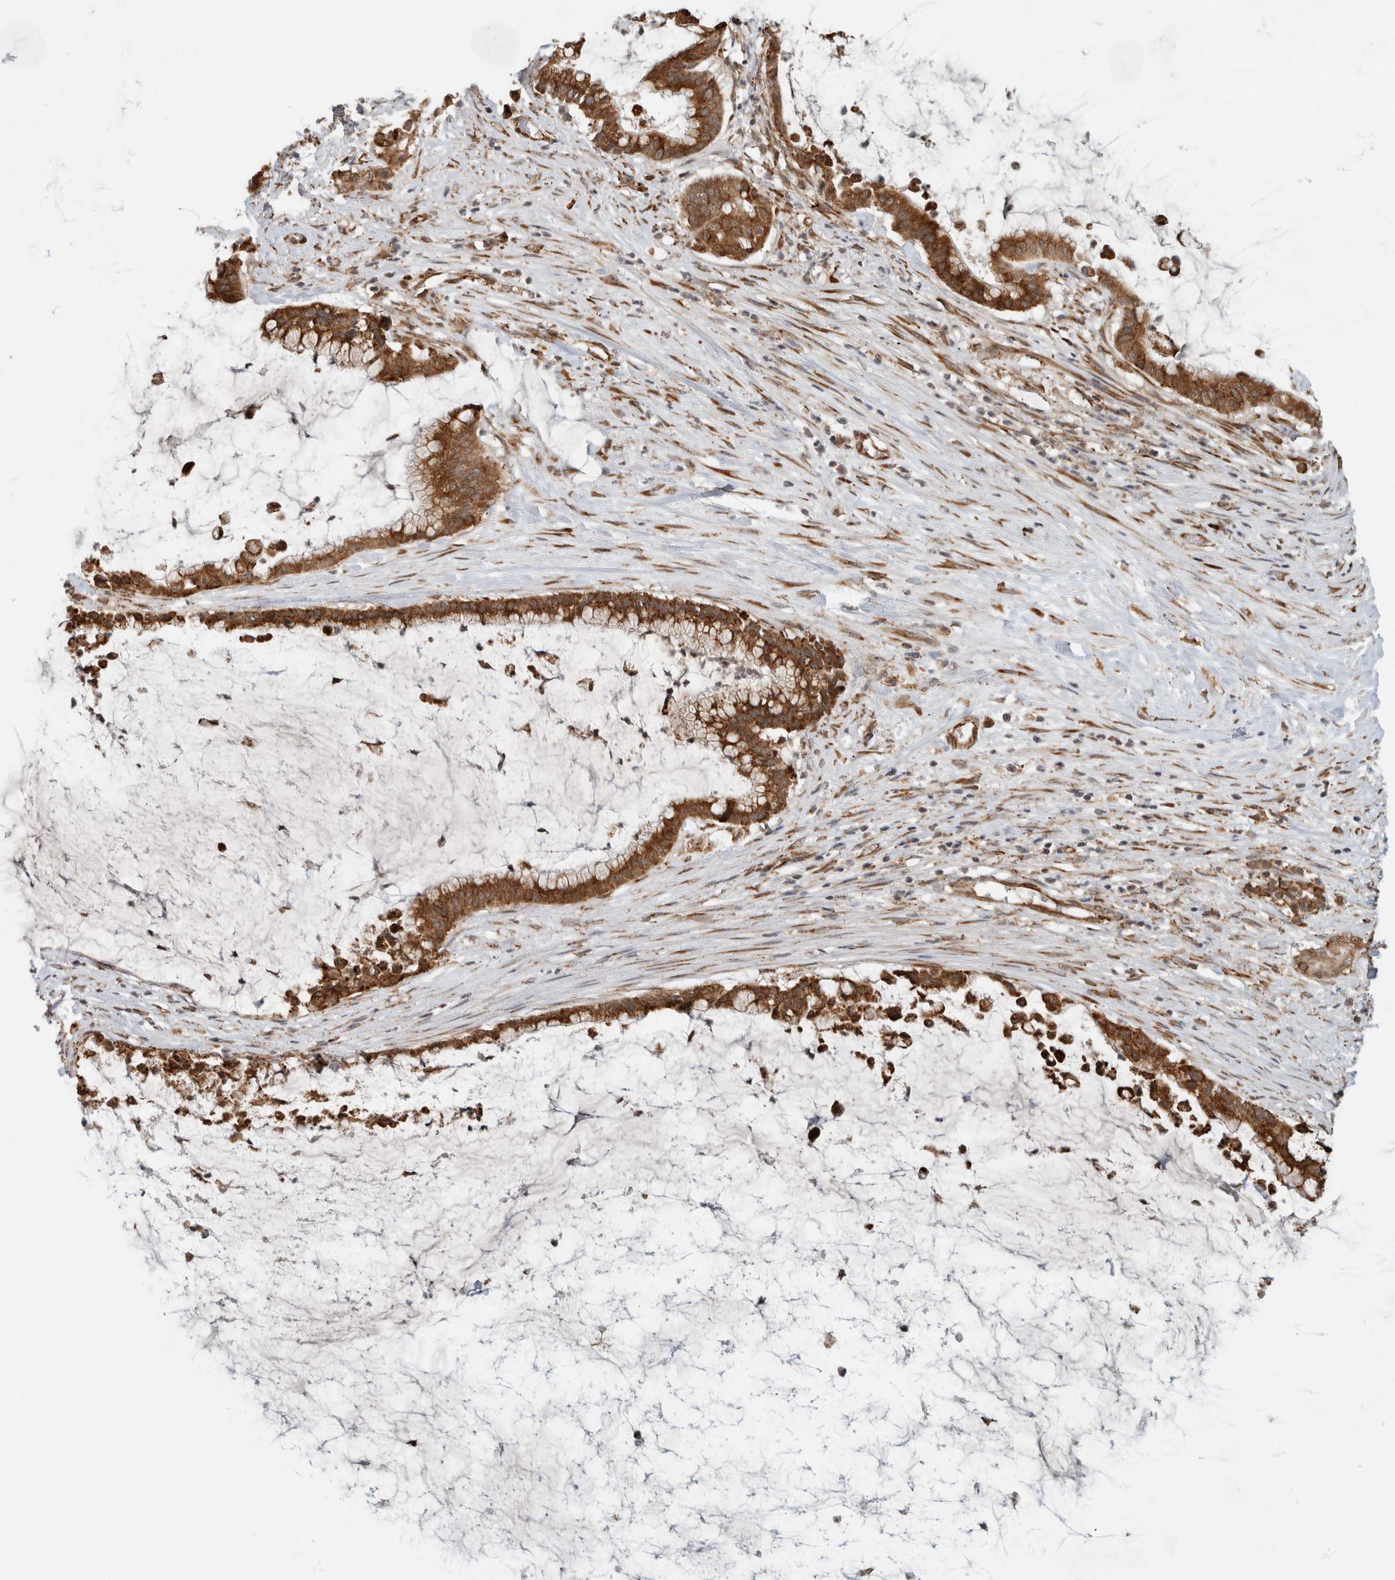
{"staining": {"intensity": "strong", "quantity": ">75%", "location": "cytoplasmic/membranous"}, "tissue": "pancreatic cancer", "cell_type": "Tumor cells", "image_type": "cancer", "snomed": [{"axis": "morphology", "description": "Adenocarcinoma, NOS"}, {"axis": "topography", "description": "Pancreas"}], "caption": "Adenocarcinoma (pancreatic) stained for a protein (brown) shows strong cytoplasmic/membranous positive positivity in about >75% of tumor cells.", "gene": "MS4A7", "patient": {"sex": "male", "age": 41}}